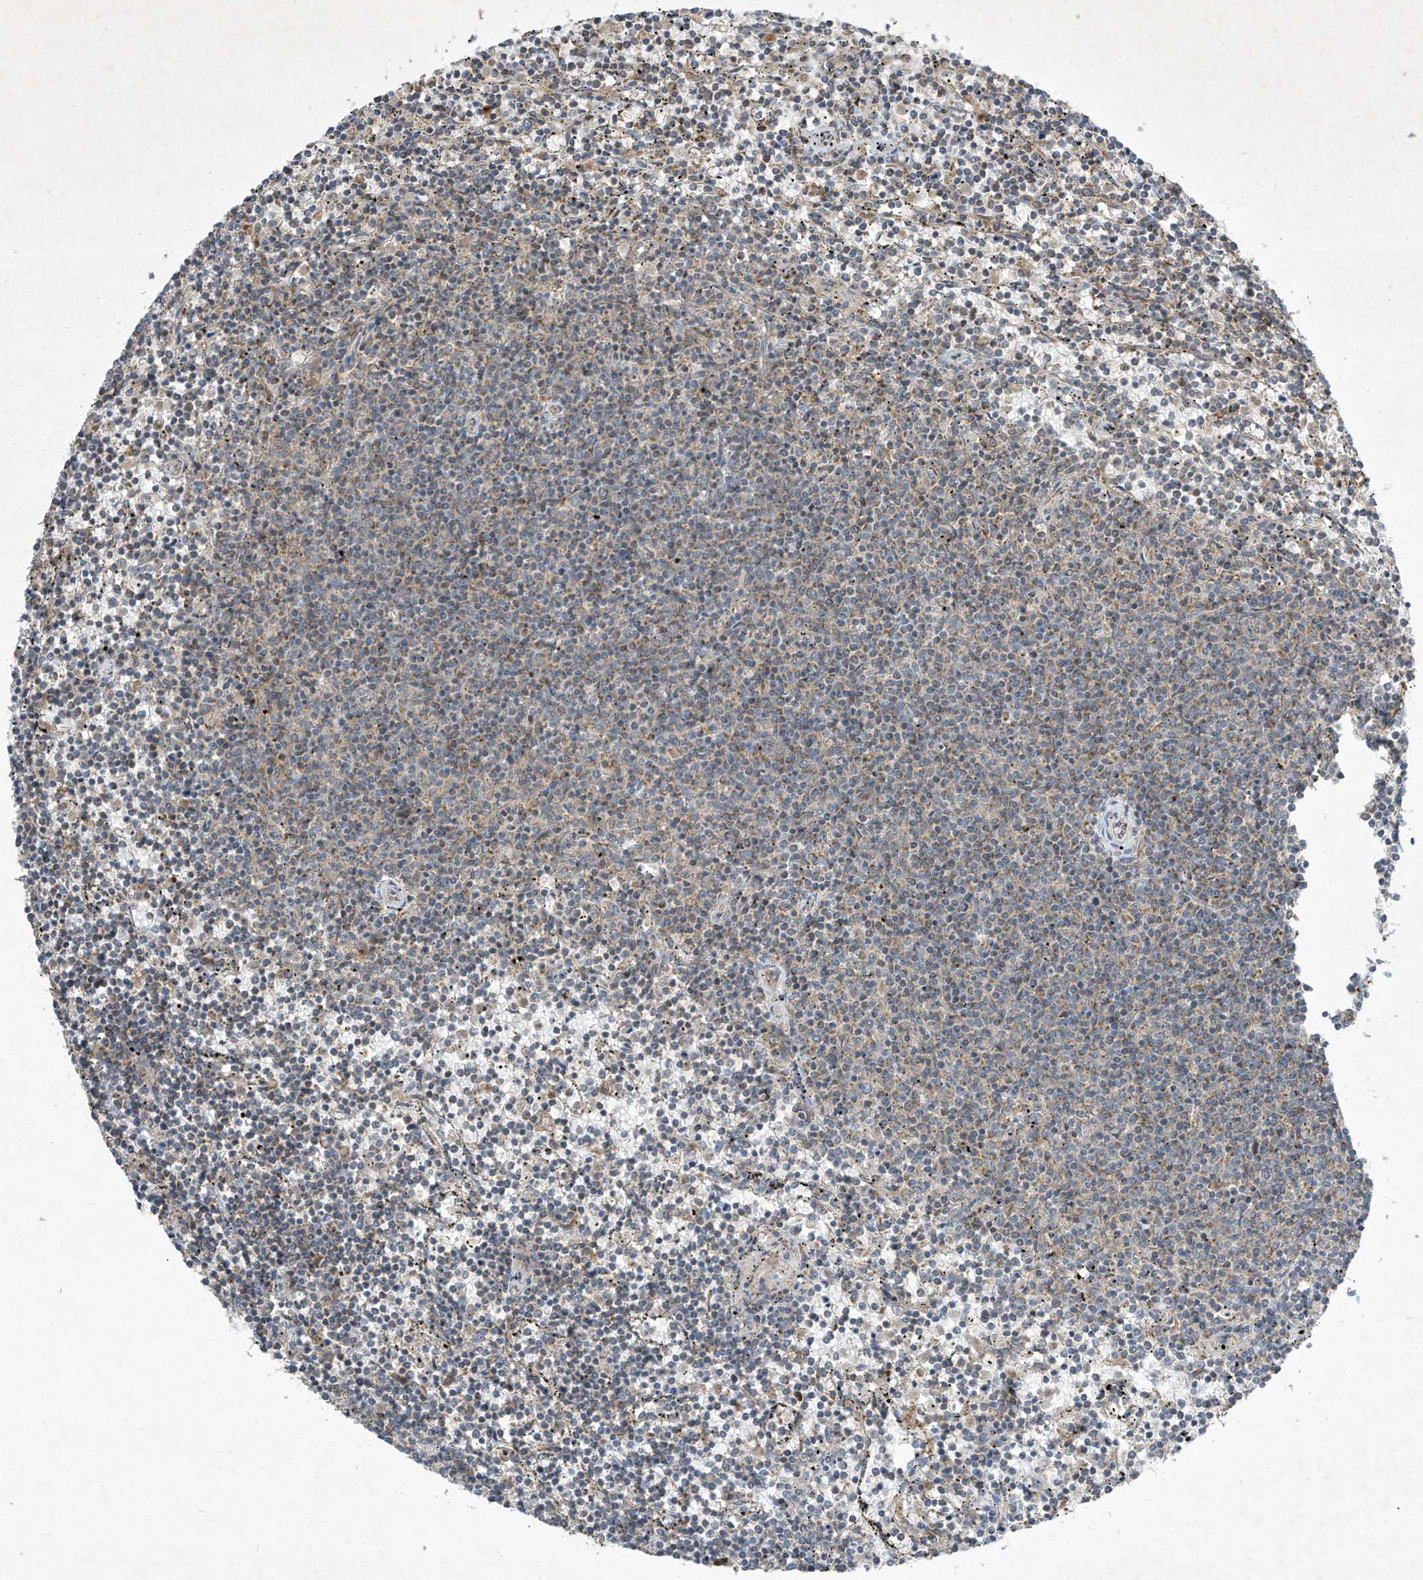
{"staining": {"intensity": "weak", "quantity": "<25%", "location": "cytoplasmic/membranous"}, "tissue": "lymphoma", "cell_type": "Tumor cells", "image_type": "cancer", "snomed": [{"axis": "morphology", "description": "Malignant lymphoma, non-Hodgkin's type, Low grade"}, {"axis": "topography", "description": "Spleen"}], "caption": "The histopathology image reveals no staining of tumor cells in lymphoma. Brightfield microscopy of IHC stained with DAB (3,3'-diaminobenzidine) (brown) and hematoxylin (blue), captured at high magnification.", "gene": "SYNJ2", "patient": {"sex": "female", "age": 50}}